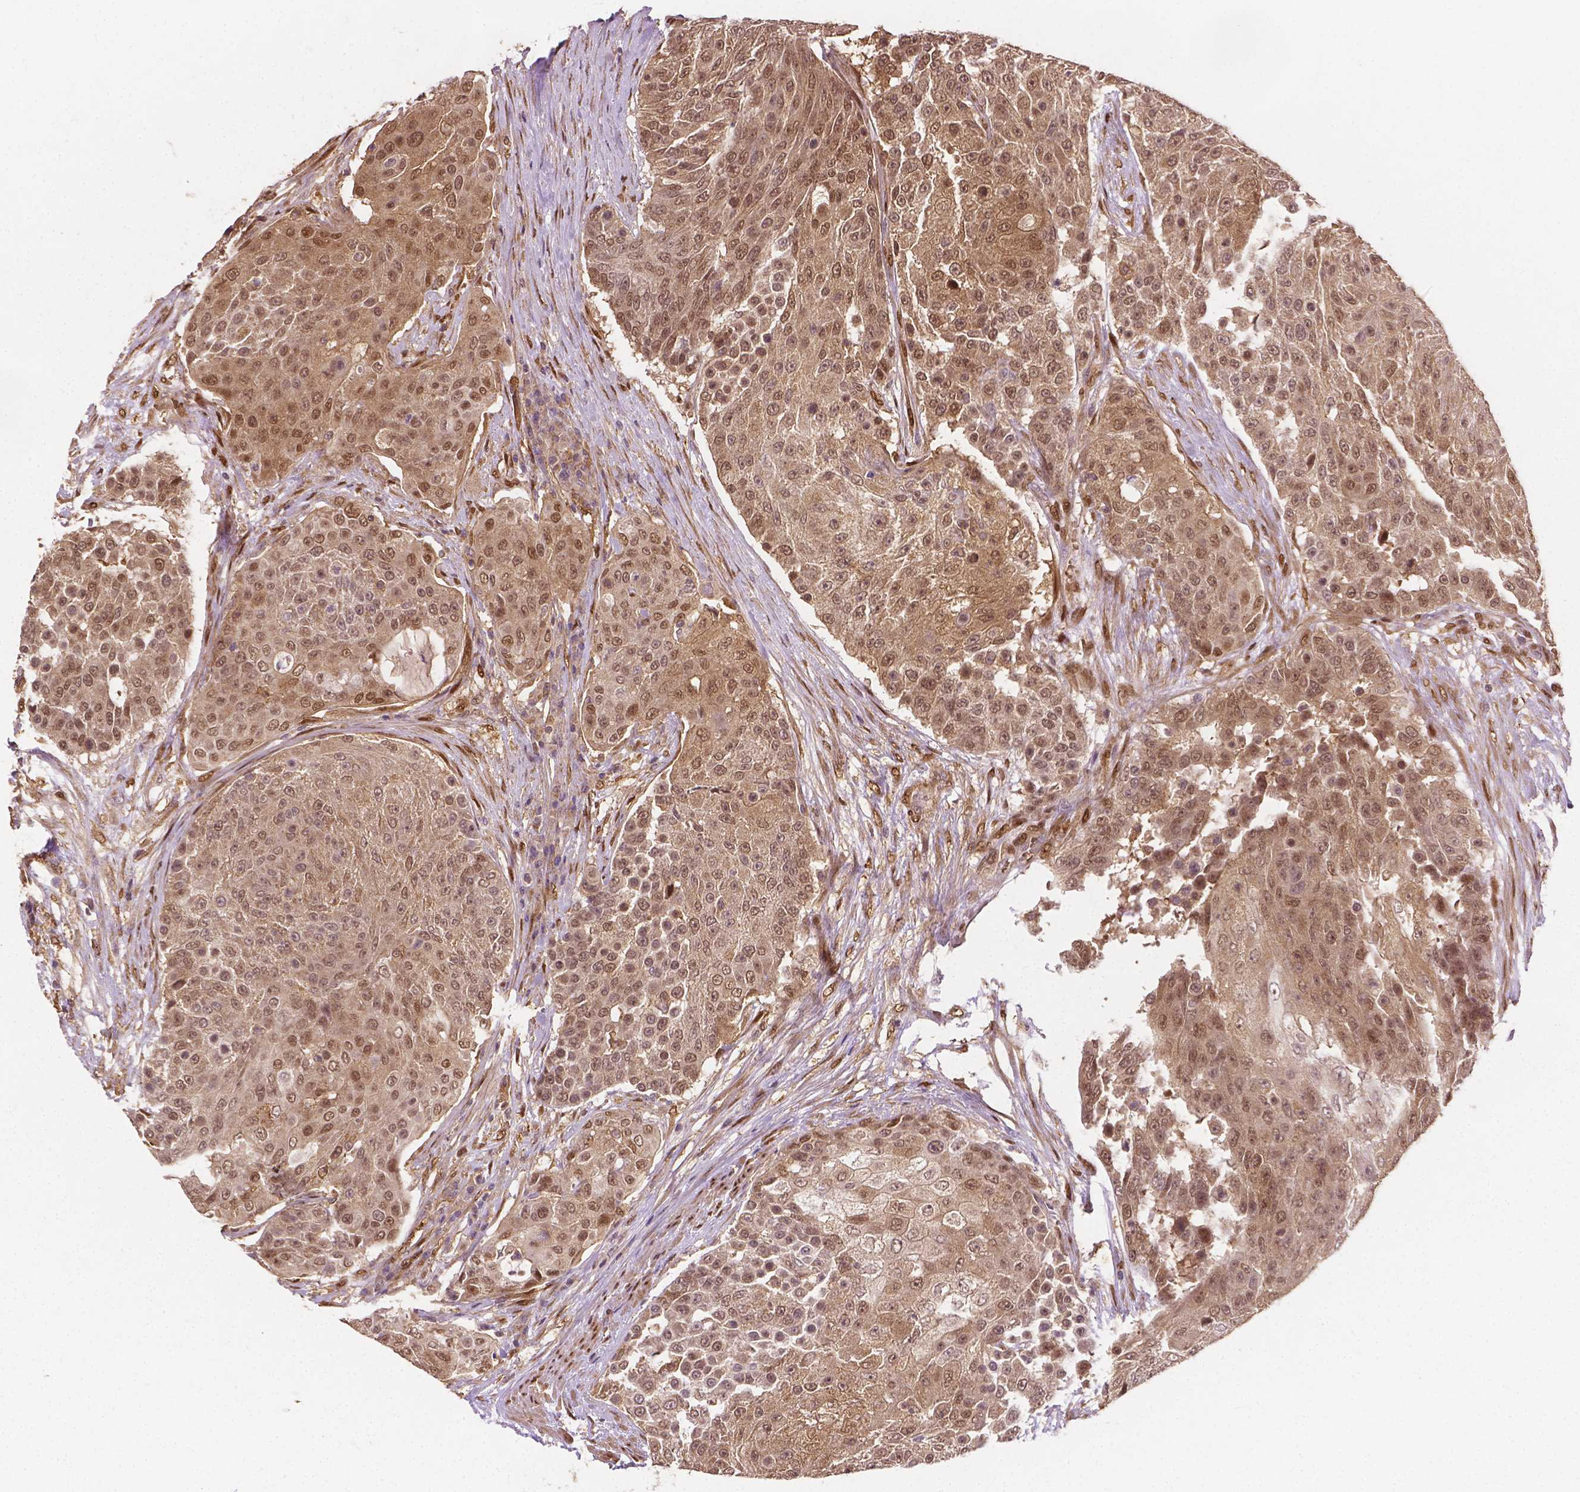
{"staining": {"intensity": "weak", "quantity": ">75%", "location": "cytoplasmic/membranous,nuclear"}, "tissue": "urothelial cancer", "cell_type": "Tumor cells", "image_type": "cancer", "snomed": [{"axis": "morphology", "description": "Urothelial carcinoma, High grade"}, {"axis": "topography", "description": "Urinary bladder"}], "caption": "Protein staining reveals weak cytoplasmic/membranous and nuclear staining in about >75% of tumor cells in urothelial cancer.", "gene": "YAP1", "patient": {"sex": "female", "age": 63}}